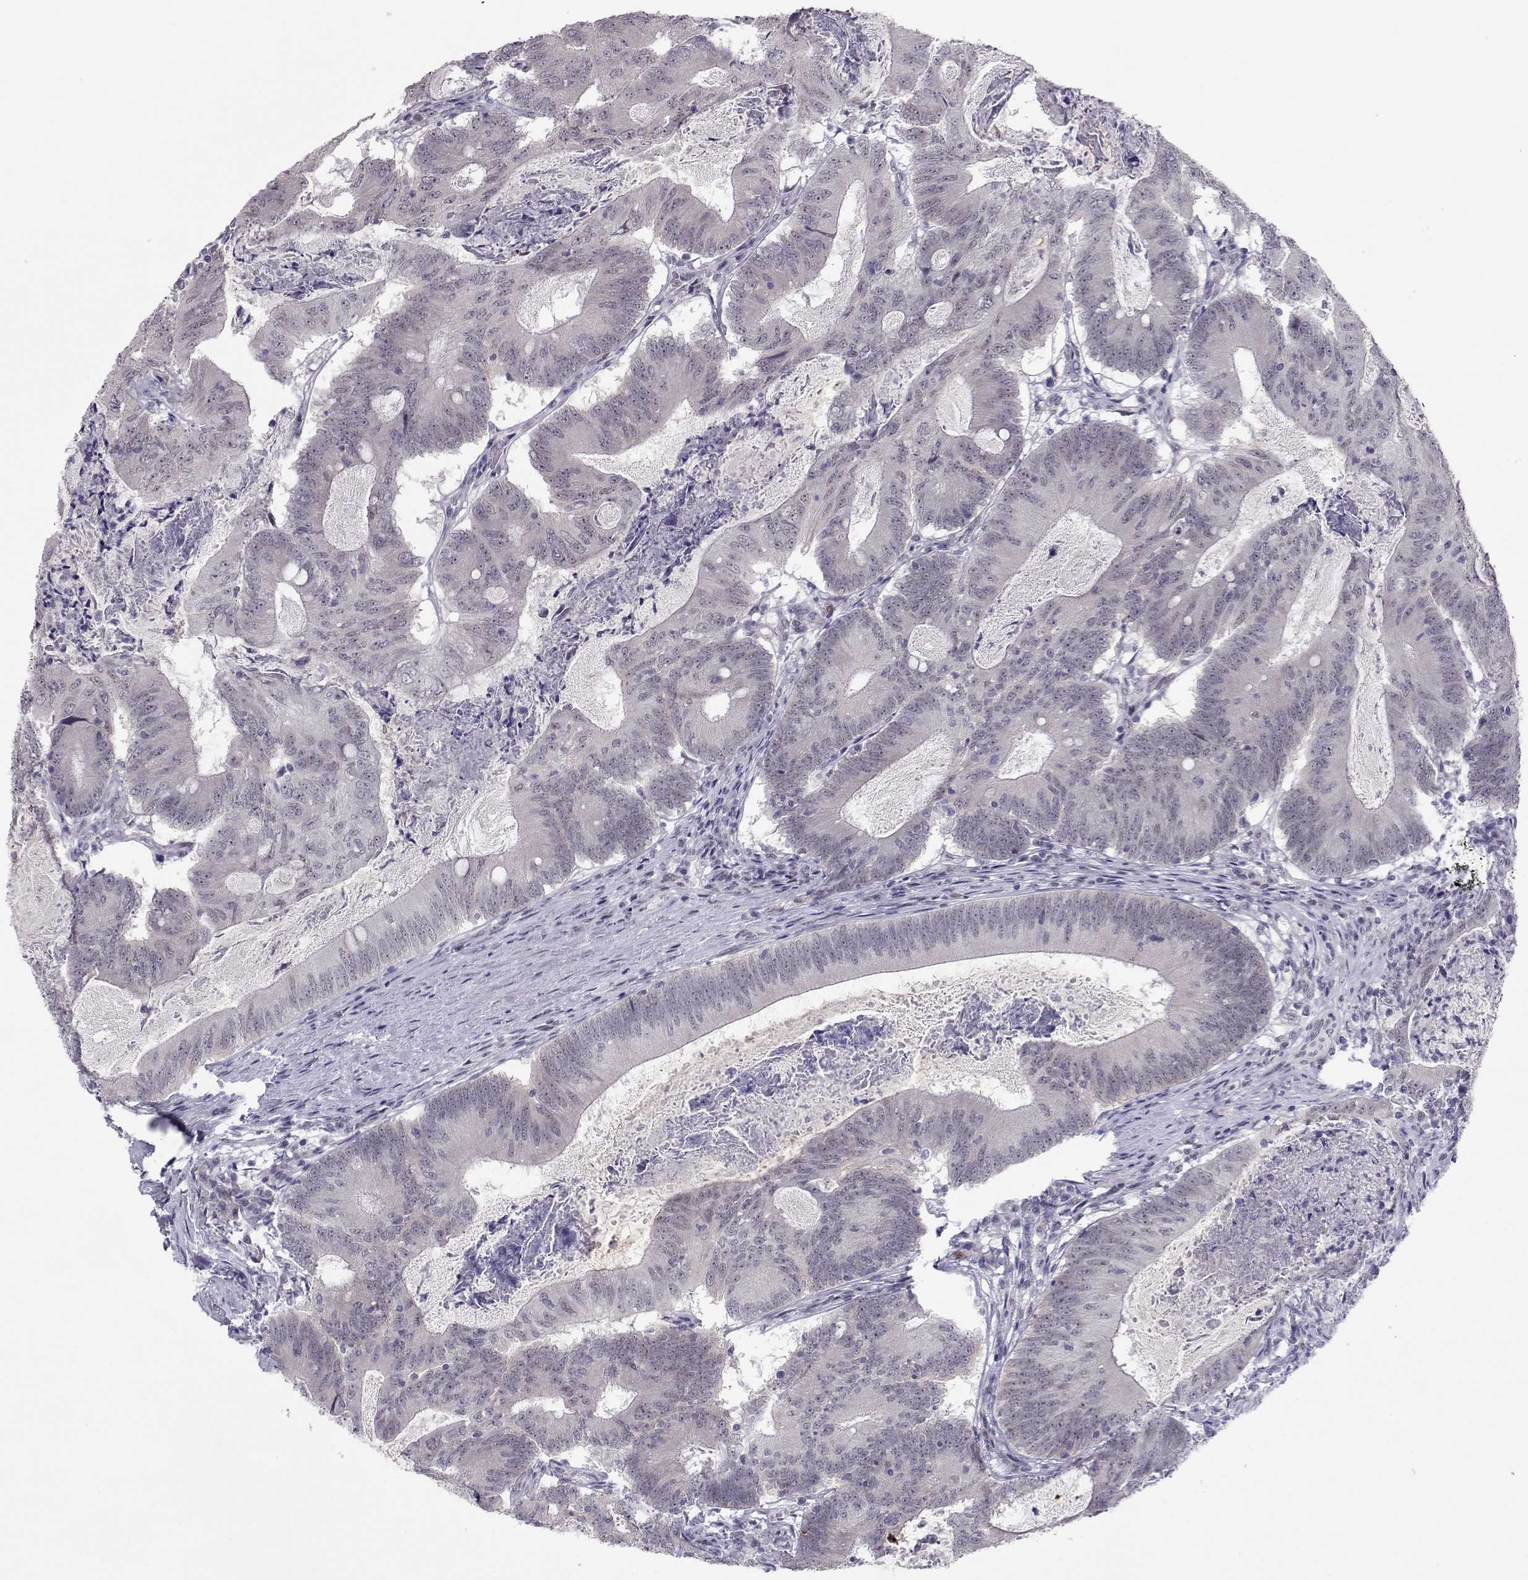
{"staining": {"intensity": "negative", "quantity": "none", "location": "none"}, "tissue": "colorectal cancer", "cell_type": "Tumor cells", "image_type": "cancer", "snomed": [{"axis": "morphology", "description": "Adenocarcinoma, NOS"}, {"axis": "topography", "description": "Colon"}], "caption": "This micrograph is of adenocarcinoma (colorectal) stained with IHC to label a protein in brown with the nuclei are counter-stained blue. There is no positivity in tumor cells.", "gene": "SIX6", "patient": {"sex": "female", "age": 70}}